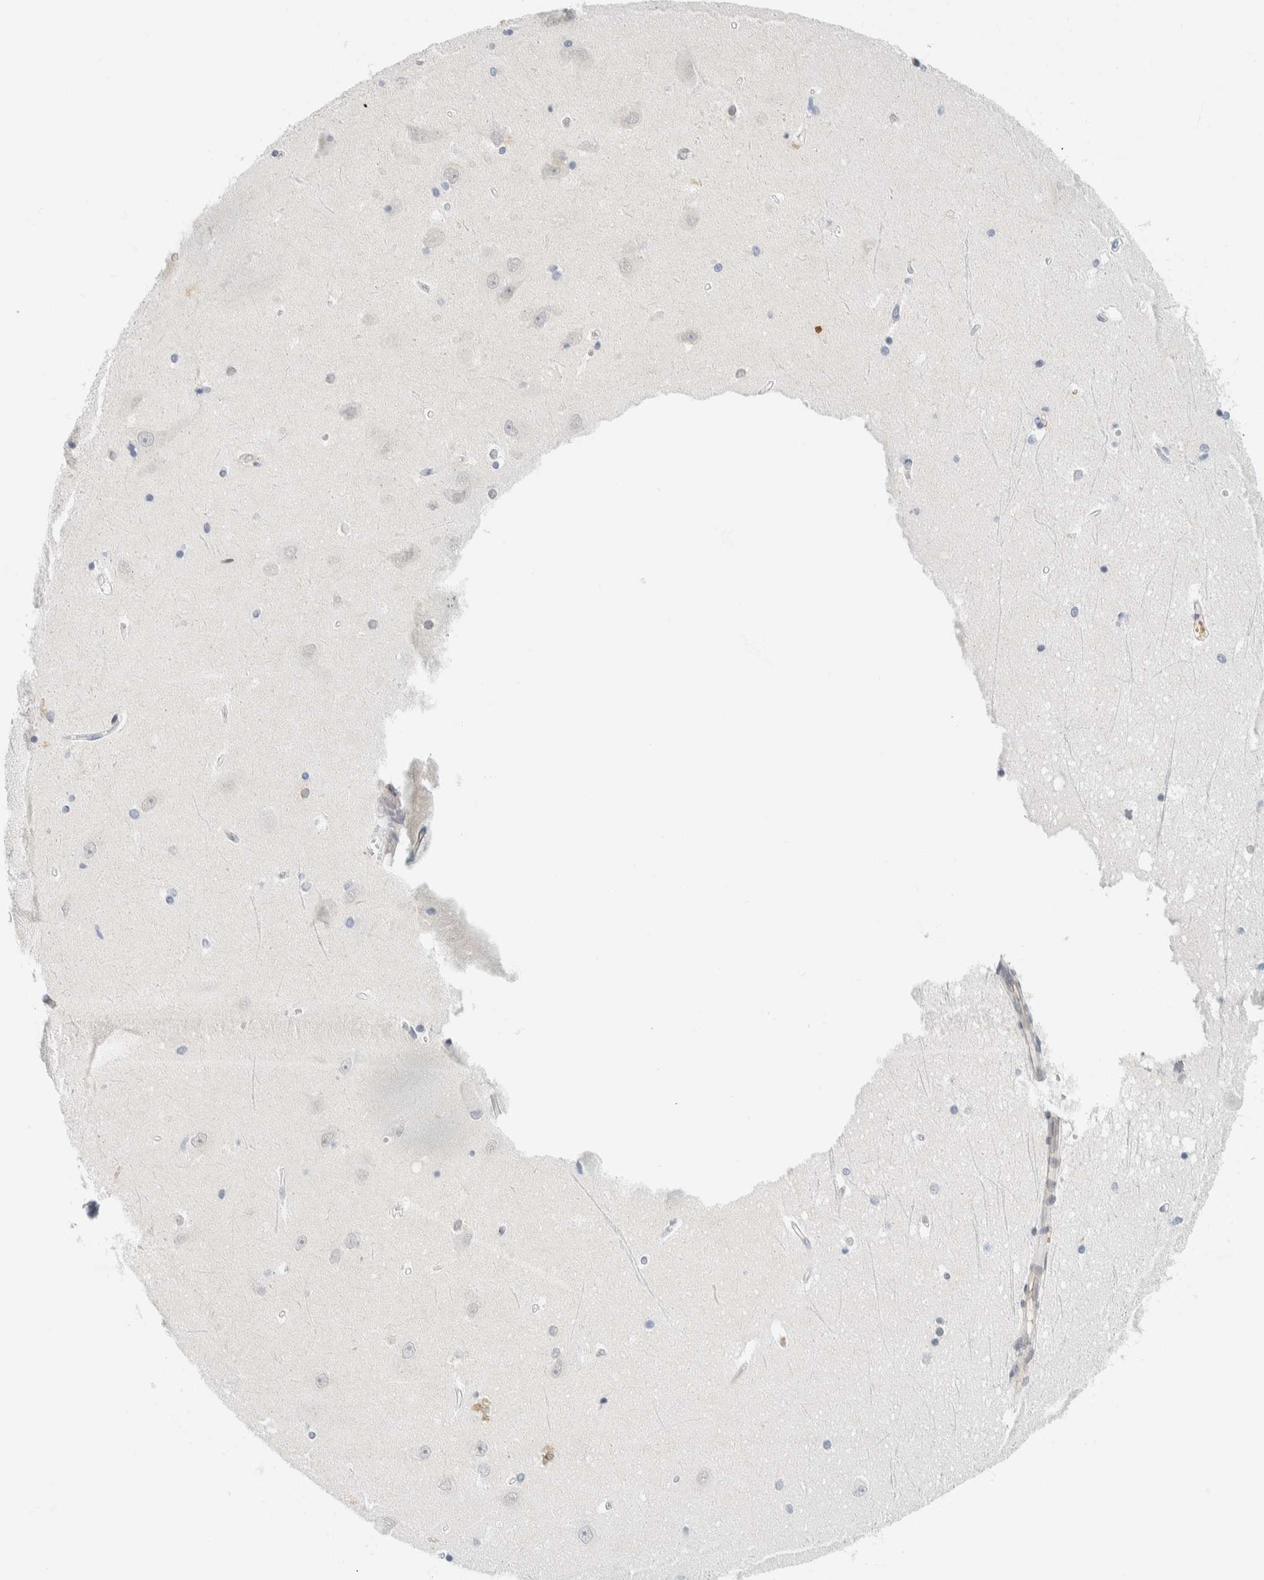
{"staining": {"intensity": "negative", "quantity": "none", "location": "none"}, "tissue": "hippocampus", "cell_type": "Glial cells", "image_type": "normal", "snomed": [{"axis": "morphology", "description": "Normal tissue, NOS"}, {"axis": "topography", "description": "Hippocampus"}], "caption": "Glial cells are negative for brown protein staining in benign hippocampus. (DAB (3,3'-diaminobenzidine) IHC visualized using brightfield microscopy, high magnification).", "gene": "C1QTNF12", "patient": {"sex": "male", "age": 45}}